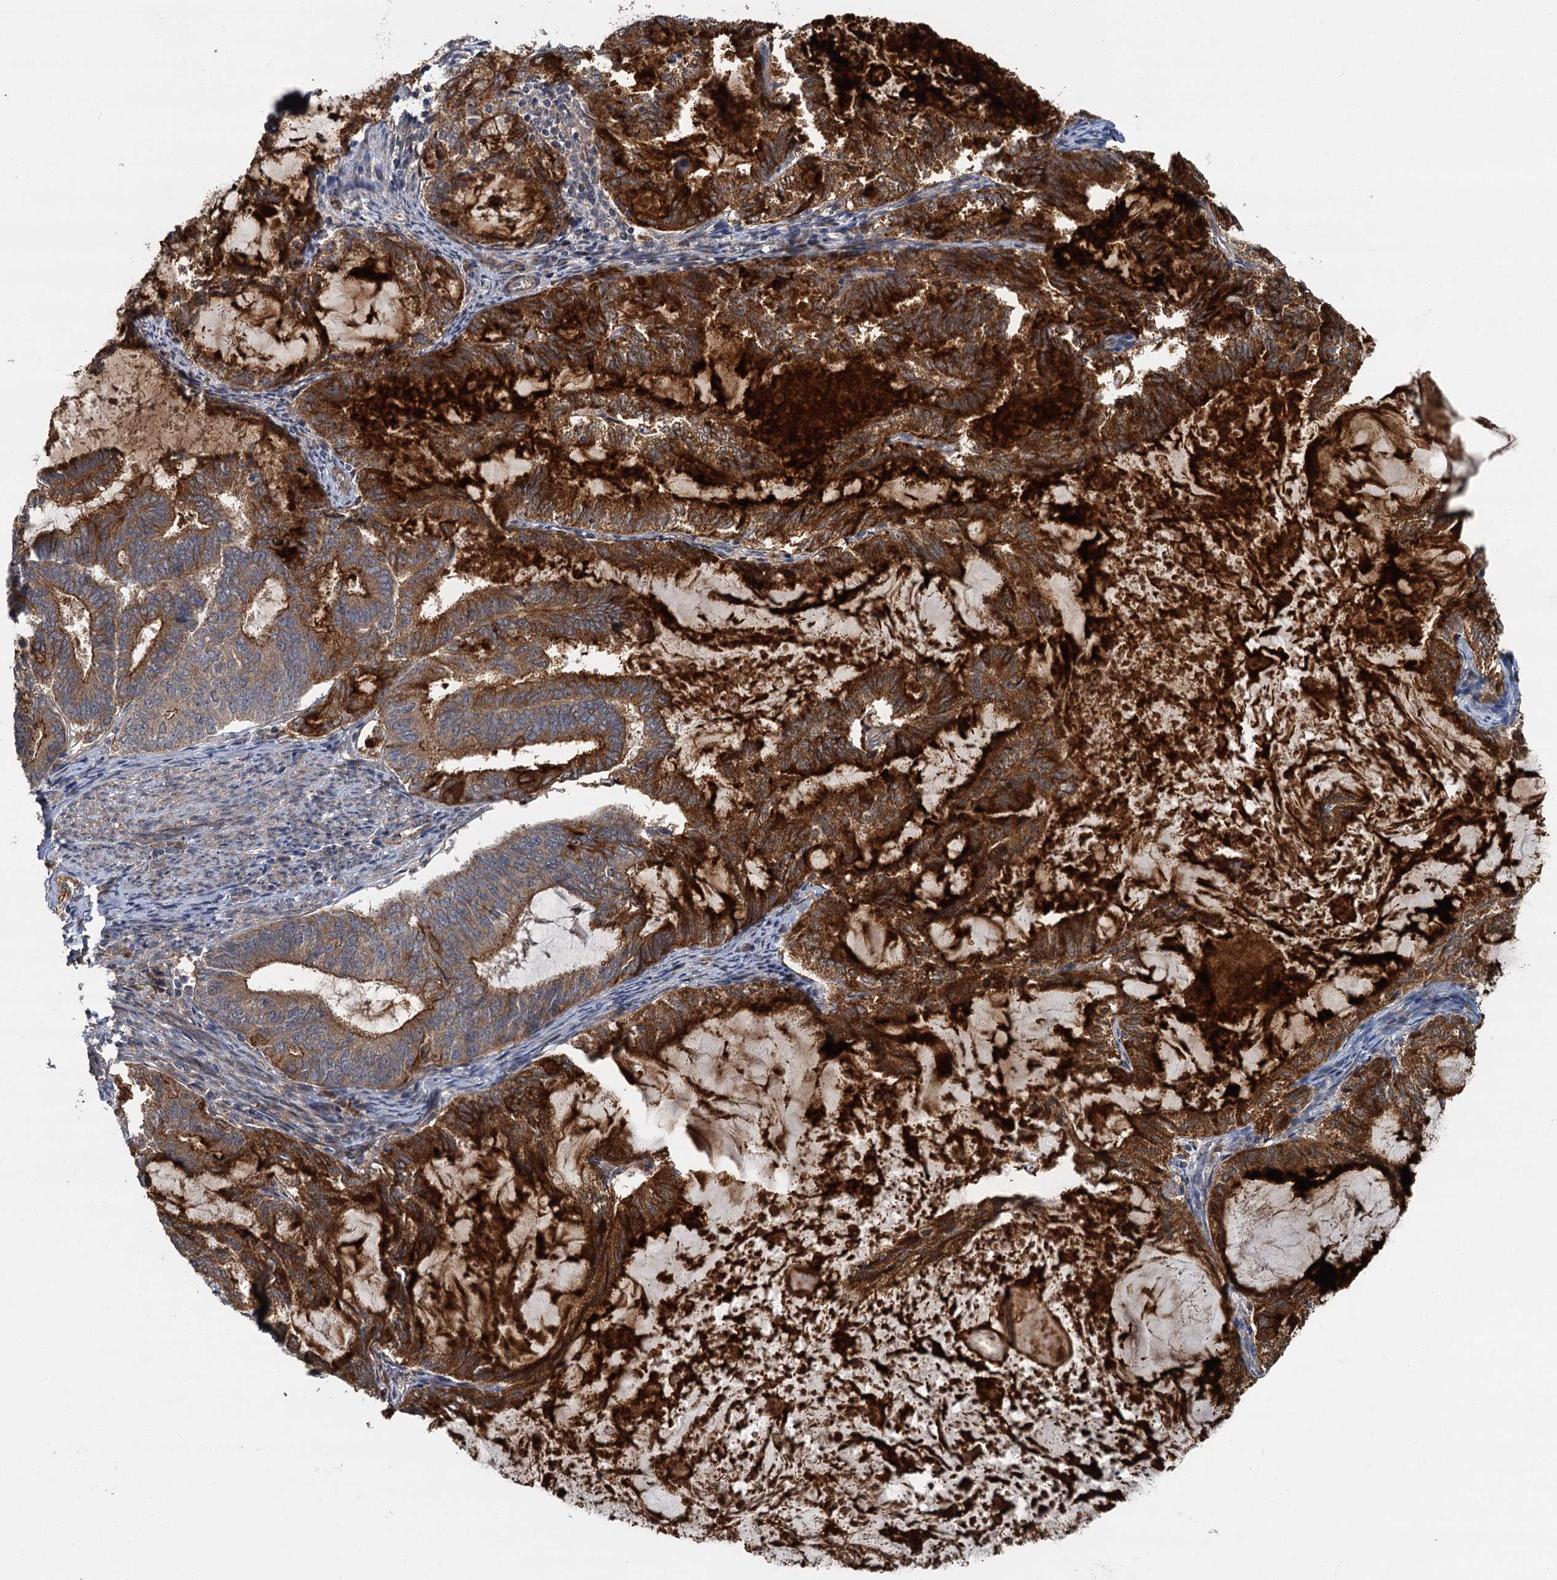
{"staining": {"intensity": "strong", "quantity": ">75%", "location": "cytoplasmic/membranous"}, "tissue": "endometrial cancer", "cell_type": "Tumor cells", "image_type": "cancer", "snomed": [{"axis": "morphology", "description": "Adenocarcinoma, NOS"}, {"axis": "topography", "description": "Endometrium"}], "caption": "Brown immunohistochemical staining in adenocarcinoma (endometrial) reveals strong cytoplasmic/membranous positivity in about >75% of tumor cells. Nuclei are stained in blue.", "gene": "LRRK2", "patient": {"sex": "female", "age": 86}}